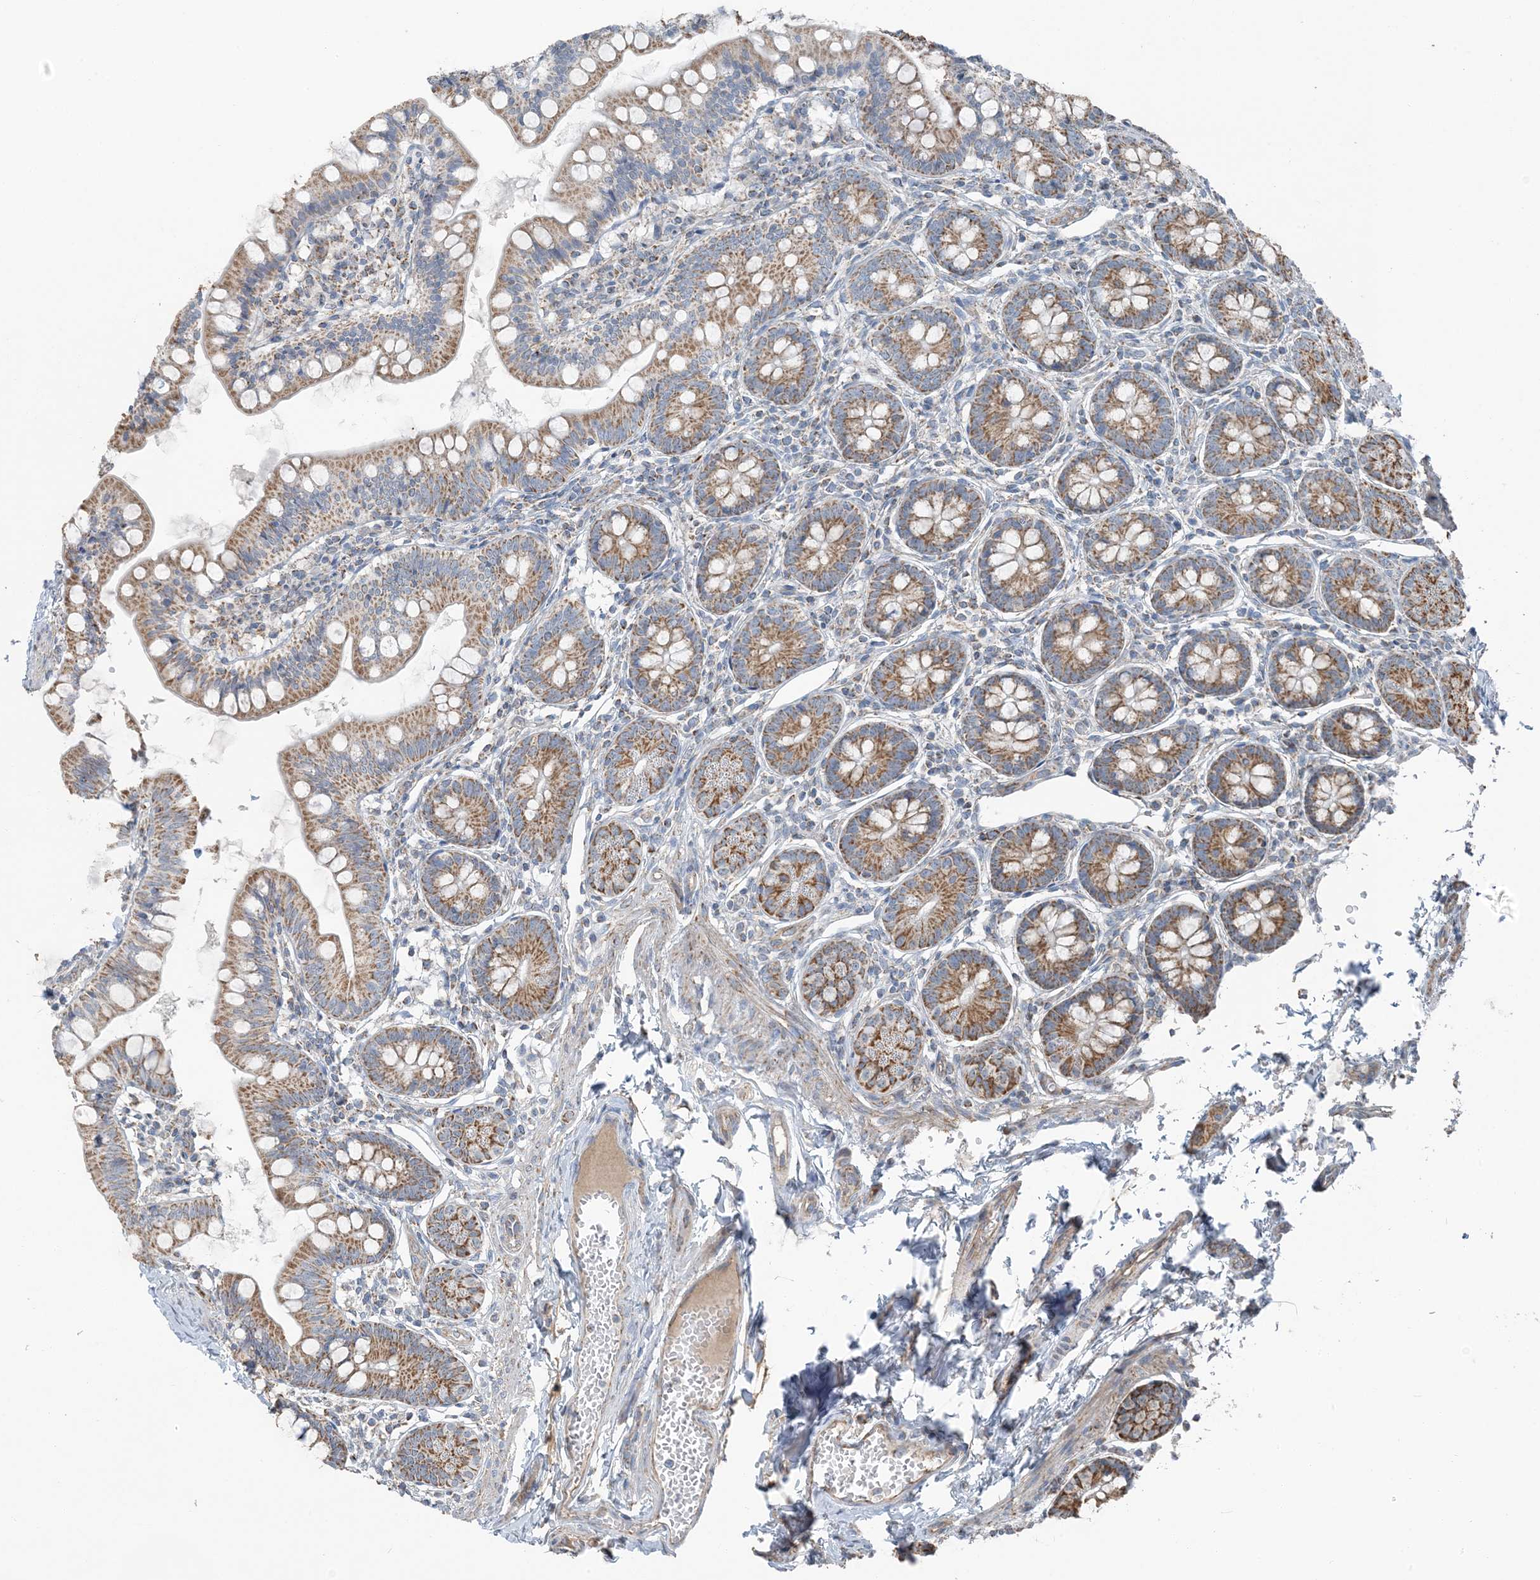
{"staining": {"intensity": "moderate", "quantity": ">75%", "location": "cytoplasmic/membranous"}, "tissue": "small intestine", "cell_type": "Glandular cells", "image_type": "normal", "snomed": [{"axis": "morphology", "description": "Normal tissue, NOS"}, {"axis": "topography", "description": "Small intestine"}], "caption": "Immunohistochemistry photomicrograph of benign small intestine stained for a protein (brown), which displays medium levels of moderate cytoplasmic/membranous positivity in approximately >75% of glandular cells.", "gene": "PILRB", "patient": {"sex": "male", "age": 7}}